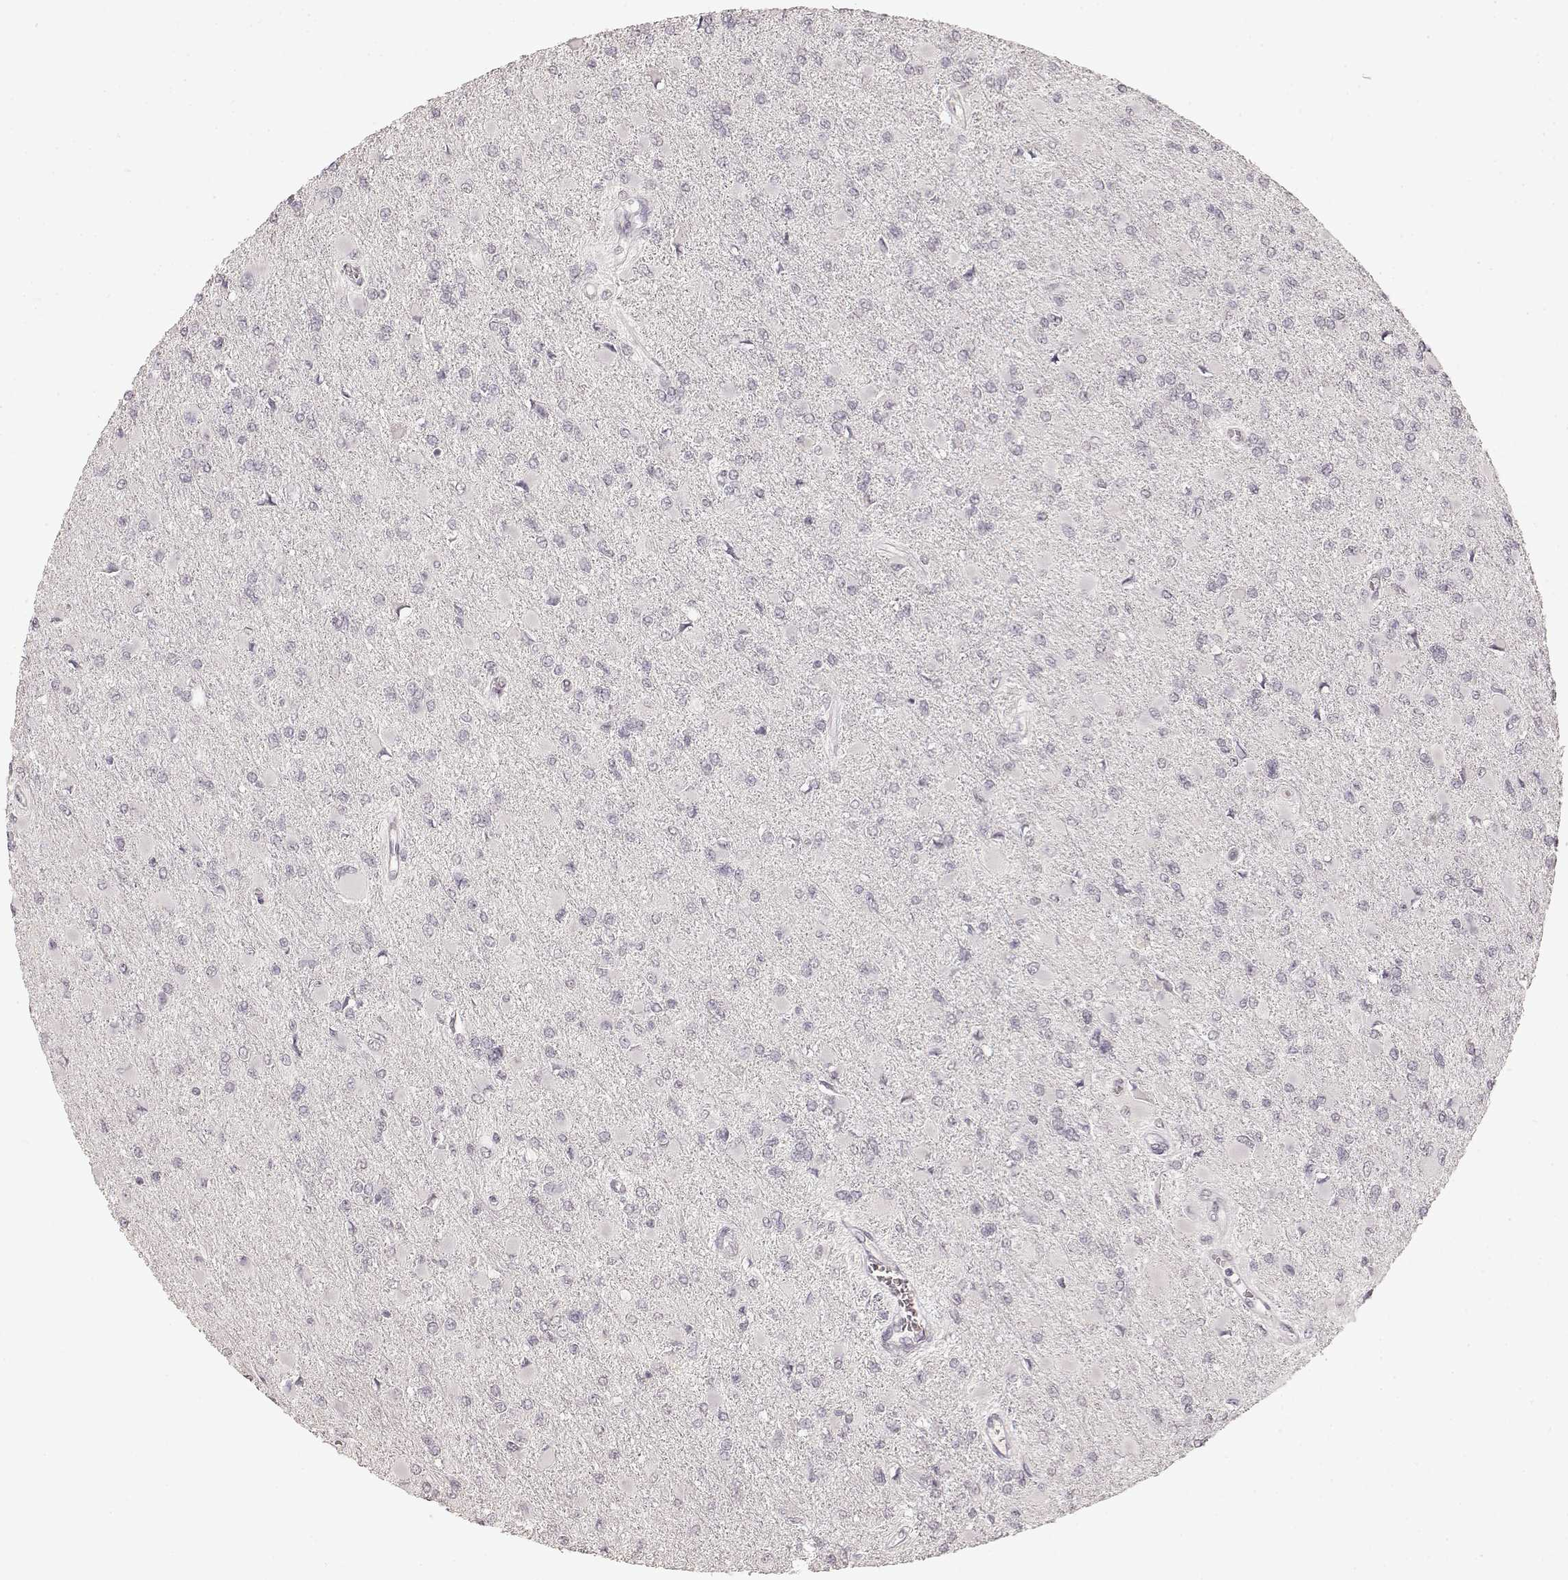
{"staining": {"intensity": "negative", "quantity": "none", "location": "none"}, "tissue": "glioma", "cell_type": "Tumor cells", "image_type": "cancer", "snomed": [{"axis": "morphology", "description": "Glioma, malignant, High grade"}, {"axis": "topography", "description": "Cerebral cortex"}], "caption": "Micrograph shows no protein expression in tumor cells of glioma tissue. (DAB (3,3'-diaminobenzidine) IHC visualized using brightfield microscopy, high magnification).", "gene": "LAMC2", "patient": {"sex": "female", "age": 36}}